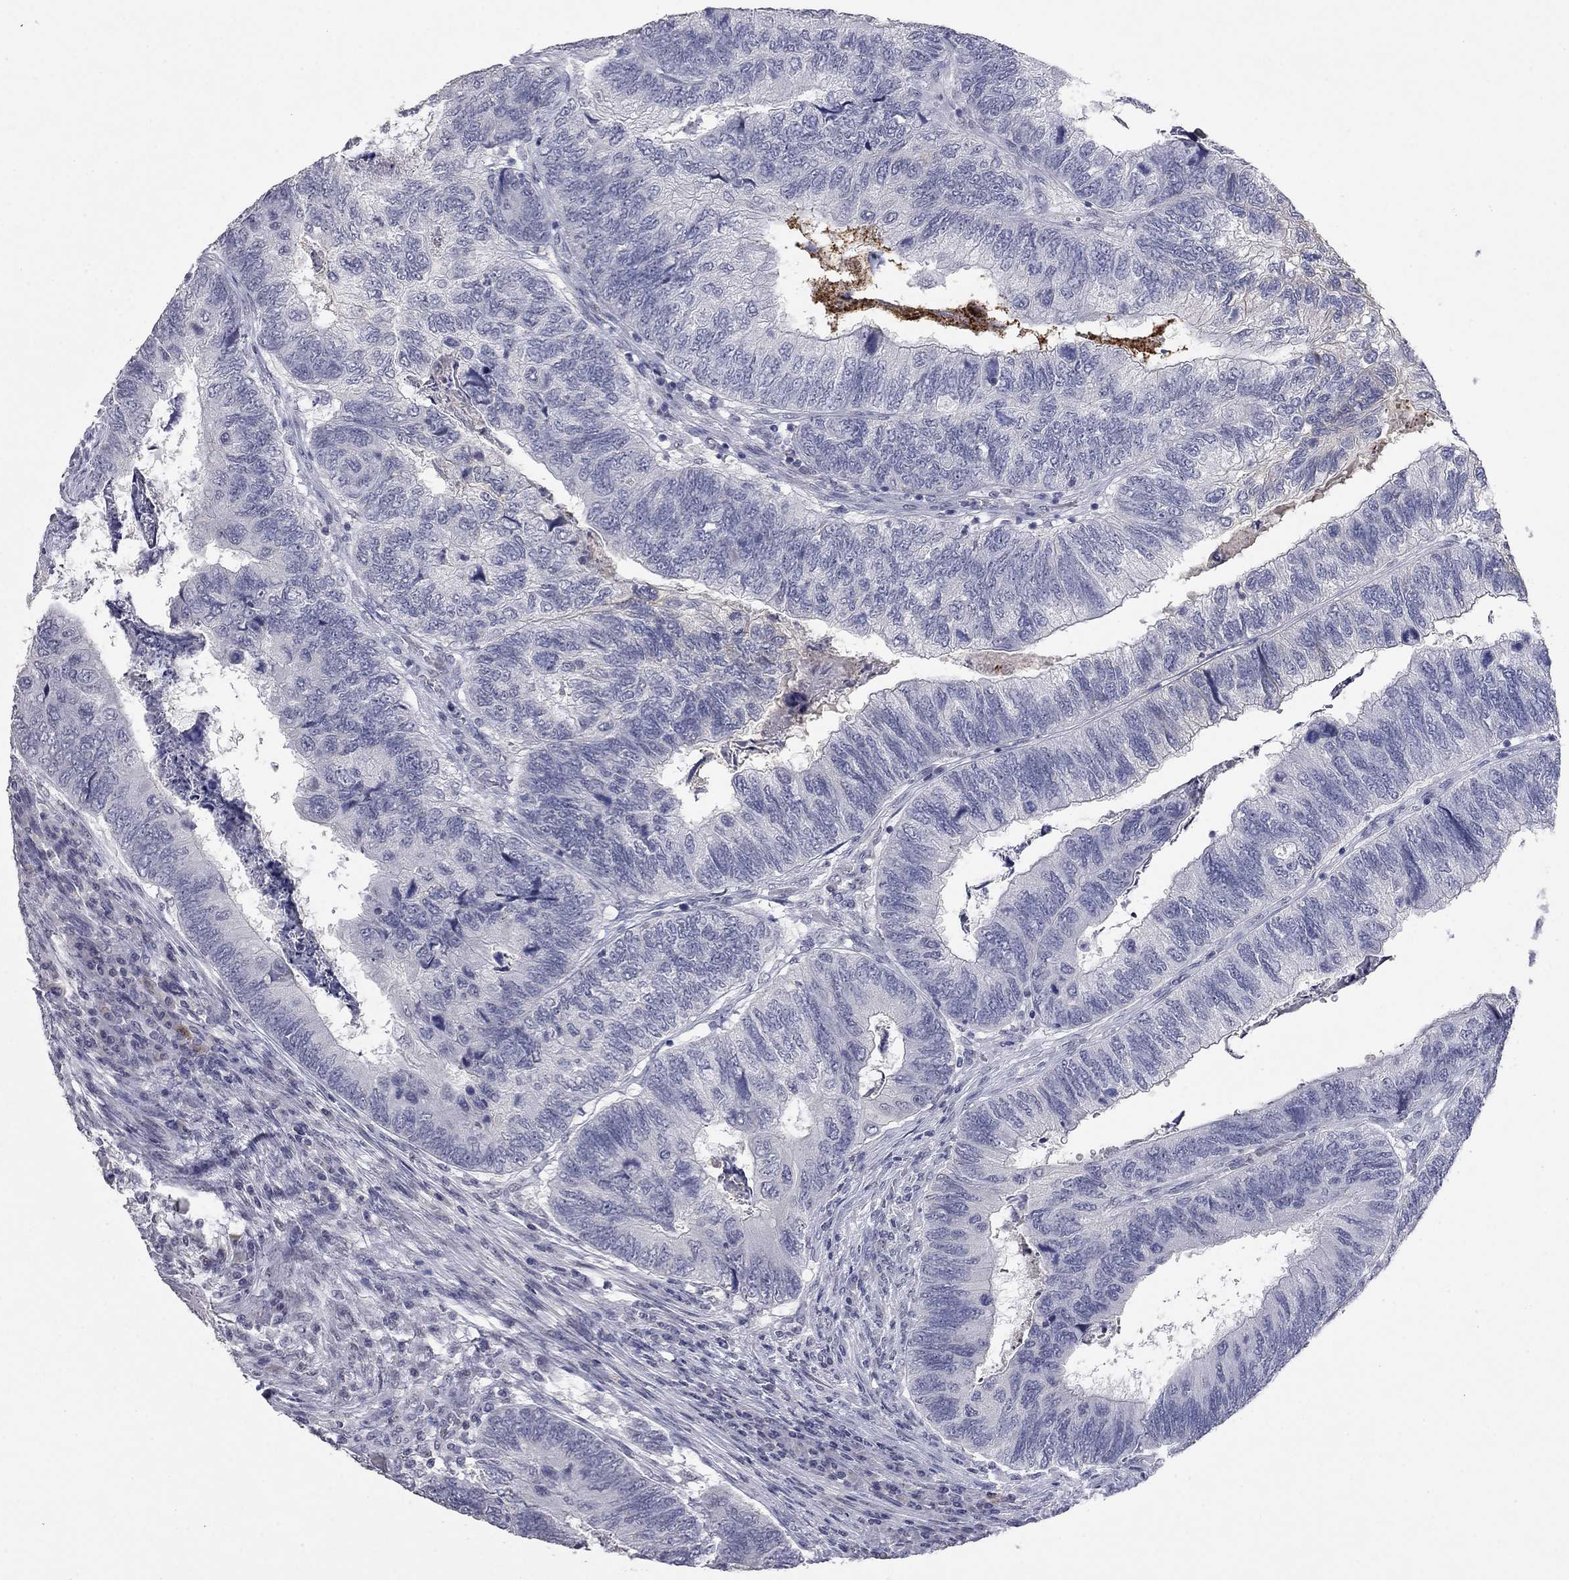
{"staining": {"intensity": "negative", "quantity": "none", "location": "none"}, "tissue": "colorectal cancer", "cell_type": "Tumor cells", "image_type": "cancer", "snomed": [{"axis": "morphology", "description": "Adenocarcinoma, NOS"}, {"axis": "topography", "description": "Colon"}], "caption": "The micrograph demonstrates no significant expression in tumor cells of colorectal cancer. (DAB (3,3'-diaminobenzidine) immunohistochemistry visualized using brightfield microscopy, high magnification).", "gene": "SLC51A", "patient": {"sex": "female", "age": 67}}